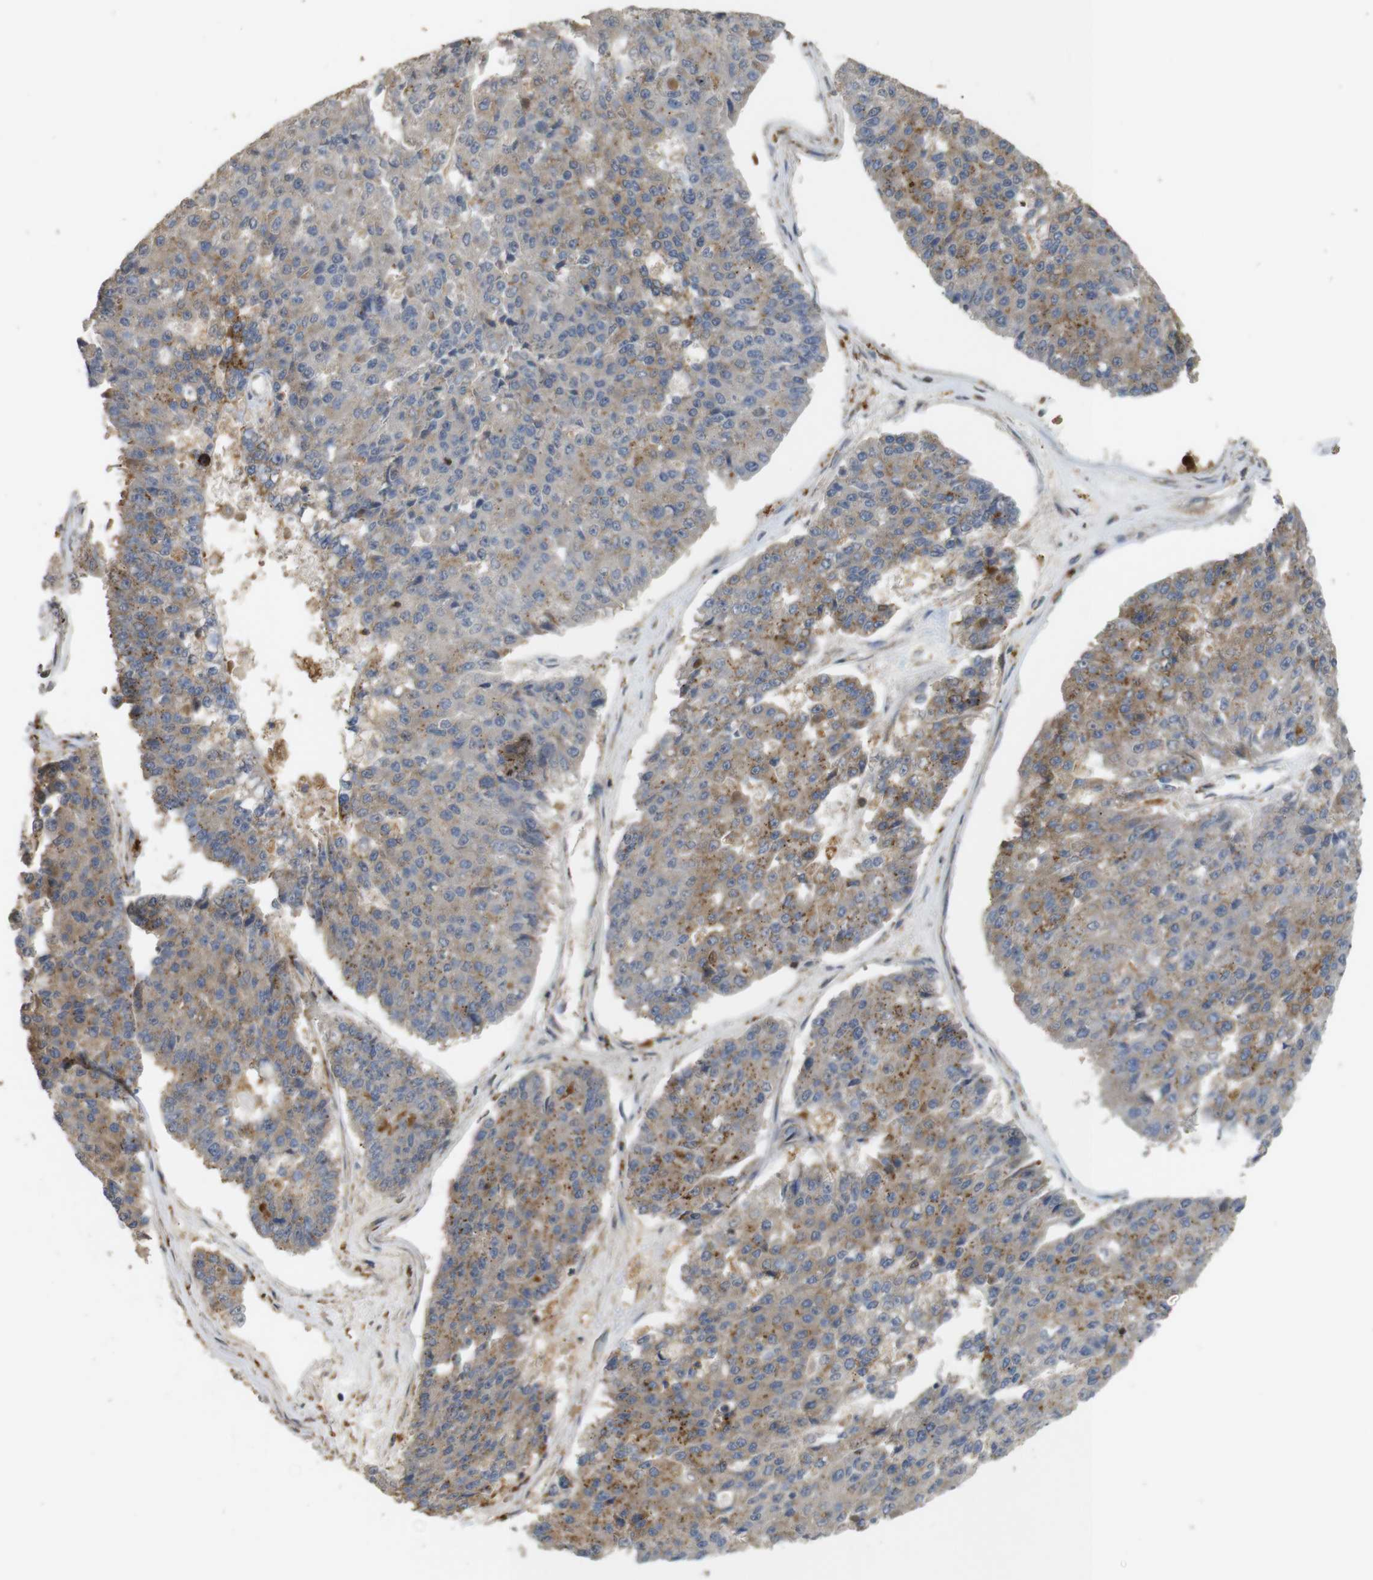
{"staining": {"intensity": "moderate", "quantity": "25%-75%", "location": "cytoplasmic/membranous"}, "tissue": "pancreatic cancer", "cell_type": "Tumor cells", "image_type": "cancer", "snomed": [{"axis": "morphology", "description": "Adenocarcinoma, NOS"}, {"axis": "topography", "description": "Pancreas"}], "caption": "Immunohistochemical staining of human pancreatic adenocarcinoma shows medium levels of moderate cytoplasmic/membranous staining in approximately 25%-75% of tumor cells. (brown staining indicates protein expression, while blue staining denotes nuclei).", "gene": "KSR1", "patient": {"sex": "male", "age": 50}}